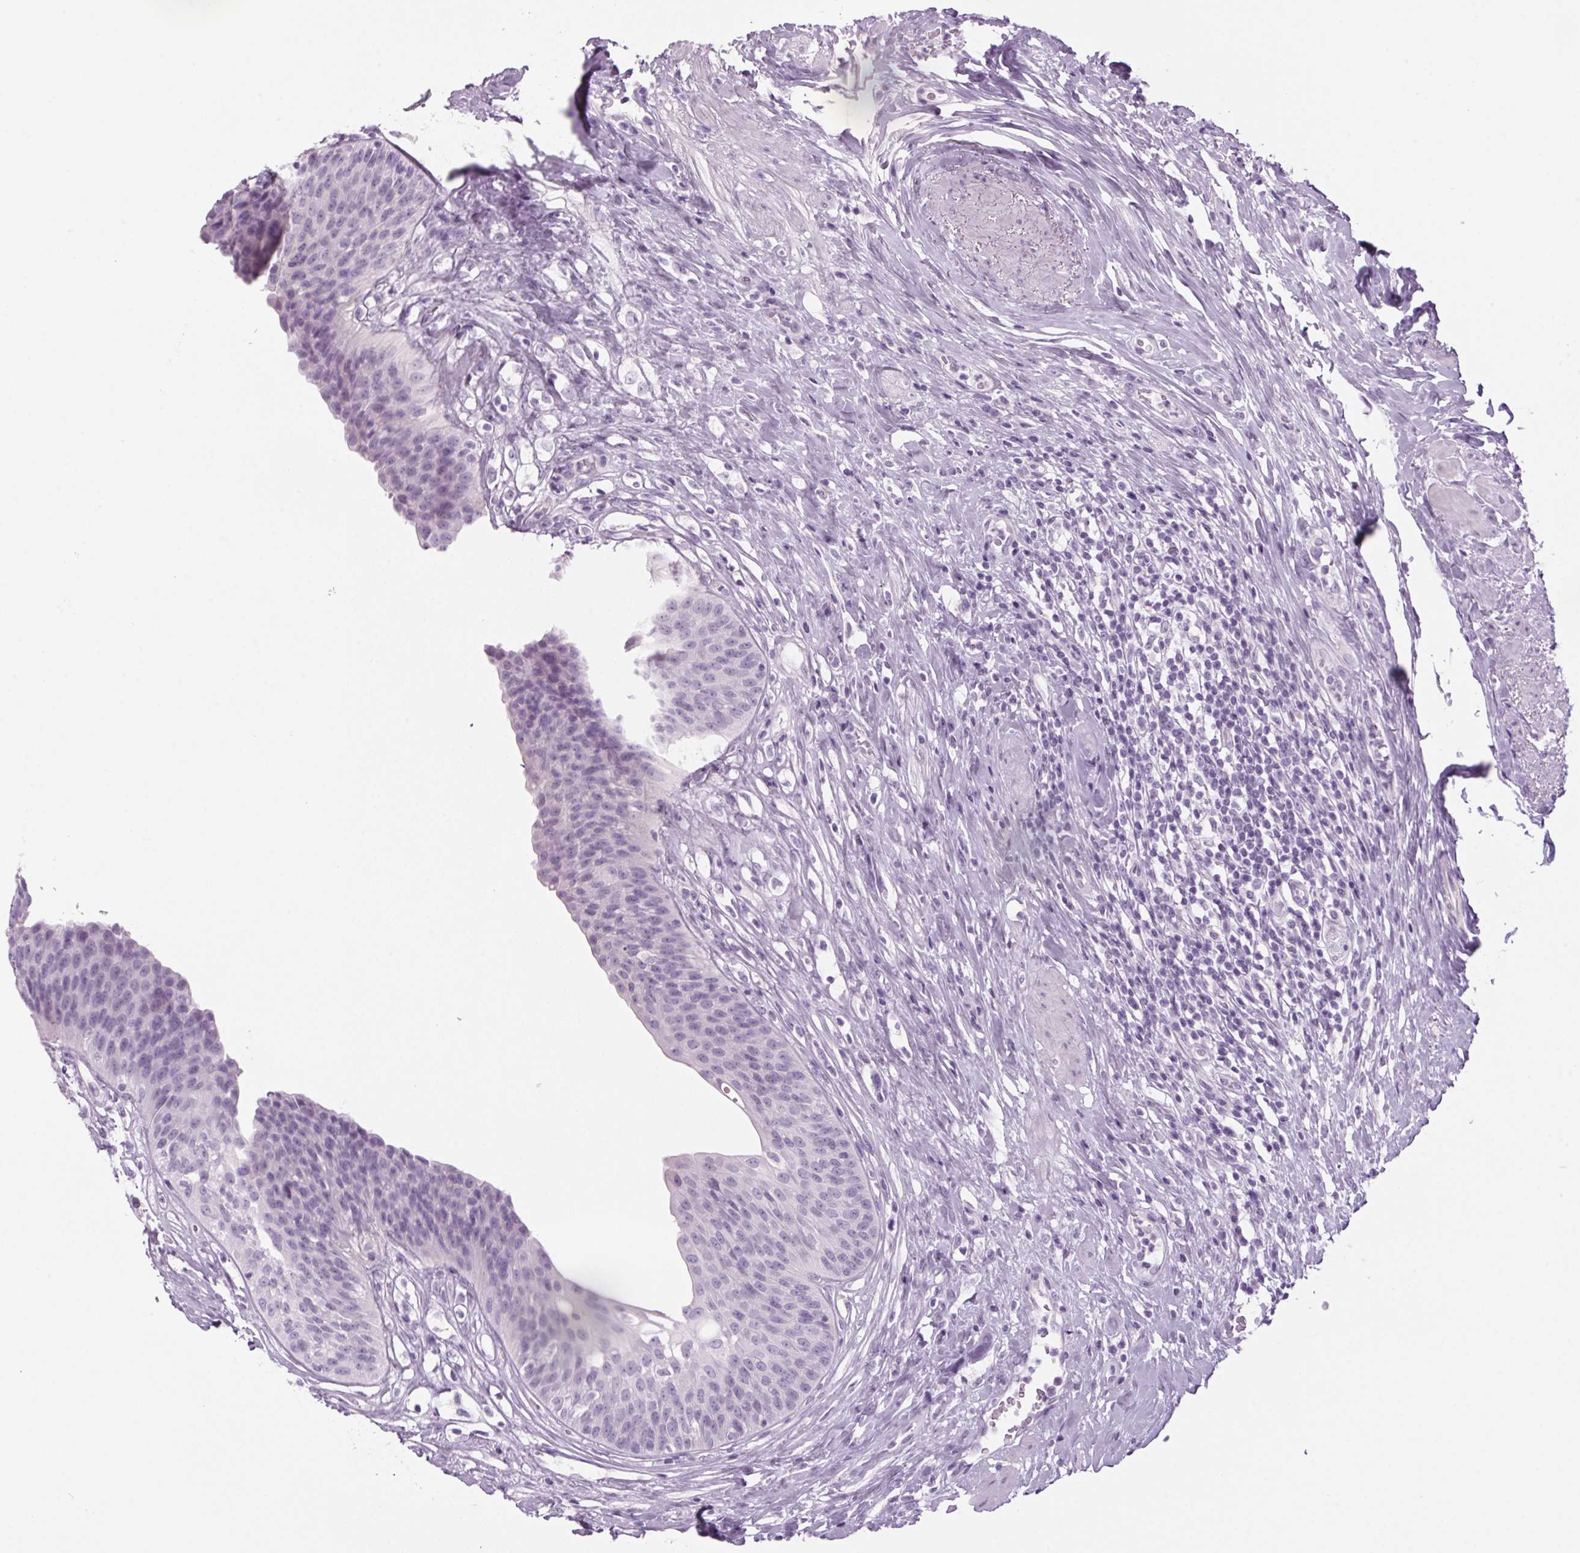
{"staining": {"intensity": "negative", "quantity": "none", "location": "none"}, "tissue": "urinary bladder", "cell_type": "Urothelial cells", "image_type": "normal", "snomed": [{"axis": "morphology", "description": "Normal tissue, NOS"}, {"axis": "topography", "description": "Urinary bladder"}], "caption": "Immunohistochemistry (IHC) histopathology image of normal urinary bladder: human urinary bladder stained with DAB (3,3'-diaminobenzidine) demonstrates no significant protein staining in urothelial cells.", "gene": "PPP1R1A", "patient": {"sex": "female", "age": 56}}